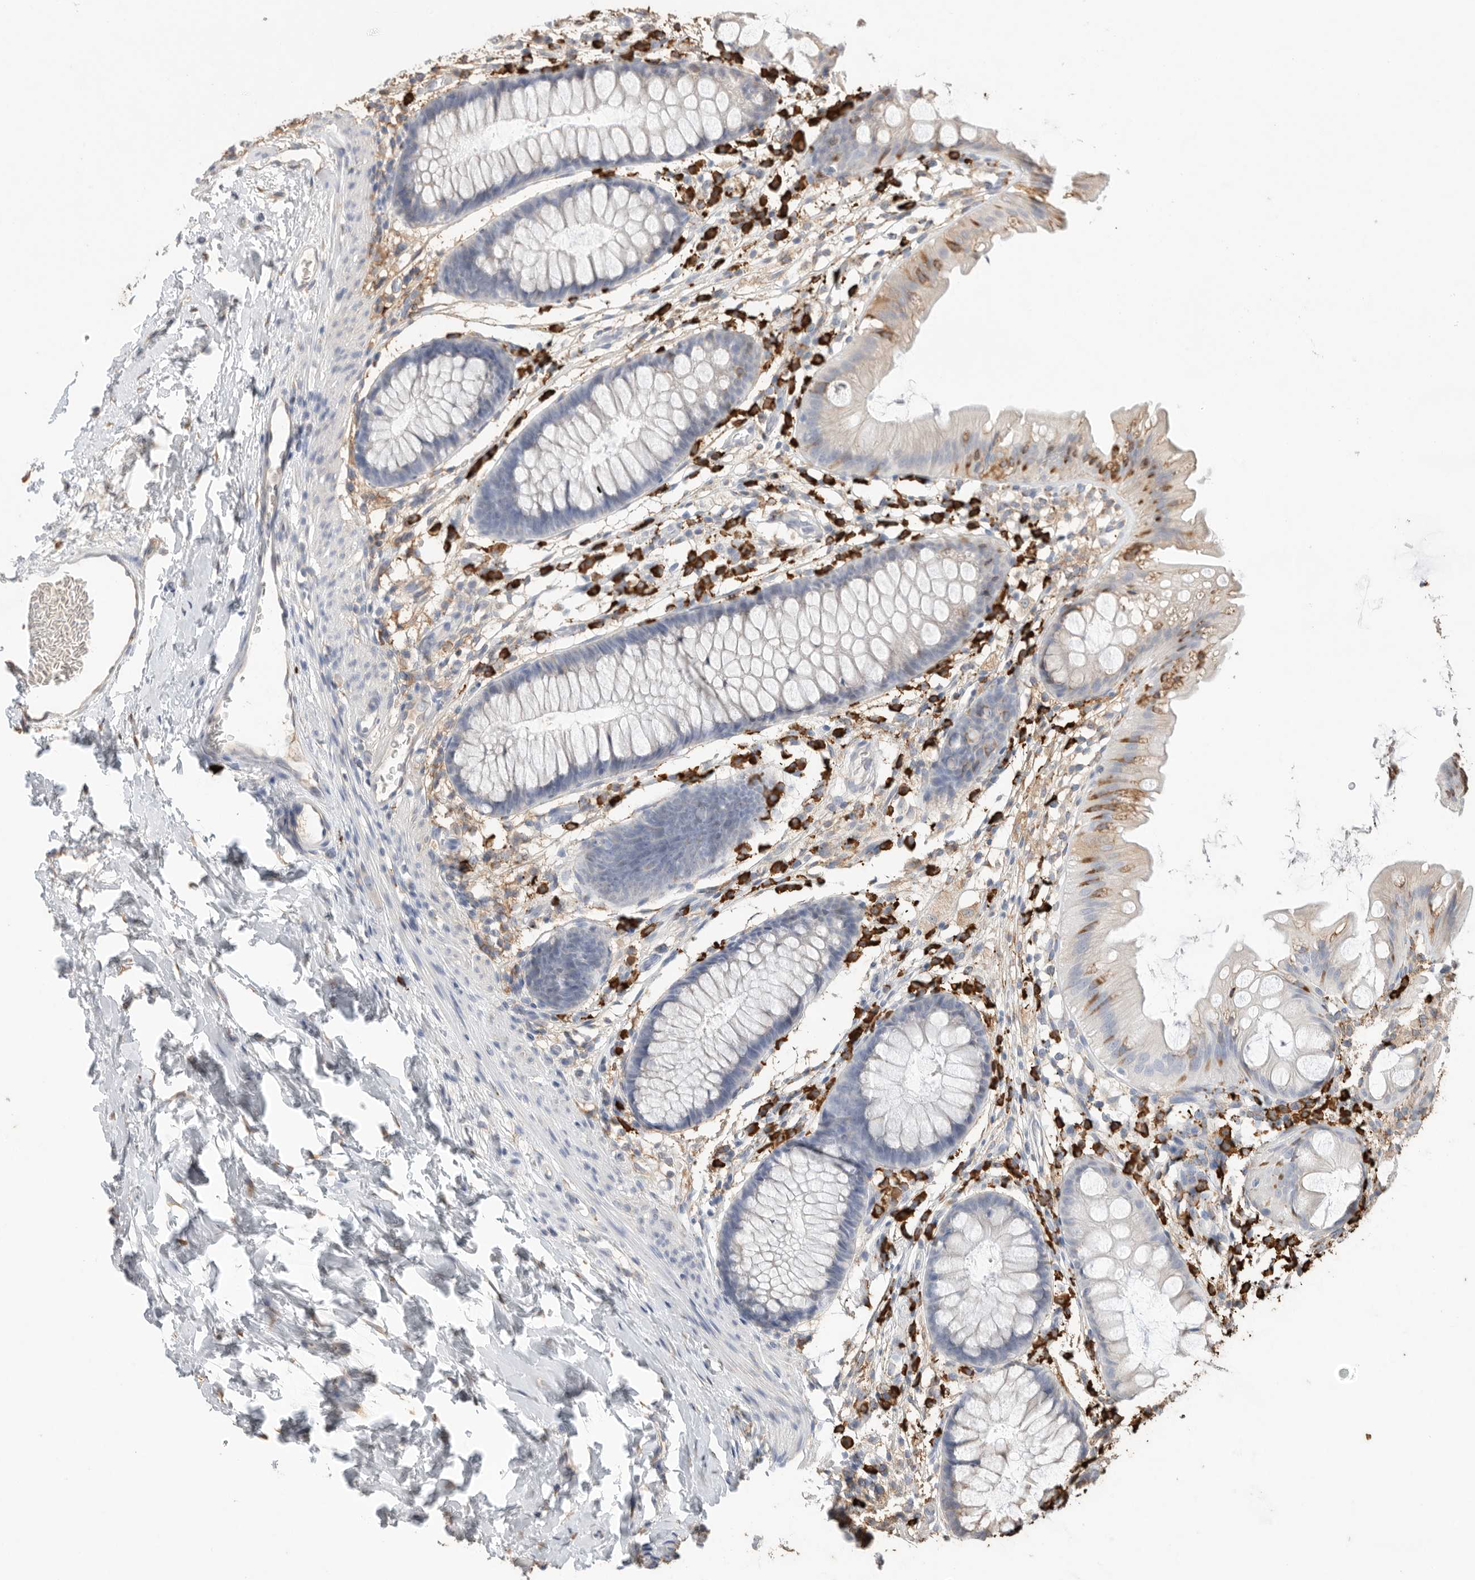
{"staining": {"intensity": "moderate", "quantity": "<25%", "location": "cytoplasmic/membranous"}, "tissue": "colon", "cell_type": "Endothelial cells", "image_type": "normal", "snomed": [{"axis": "morphology", "description": "Normal tissue, NOS"}, {"axis": "topography", "description": "Colon"}], "caption": "Protein staining demonstrates moderate cytoplasmic/membranous expression in about <25% of endothelial cells in benign colon.", "gene": "BLOC1S5", "patient": {"sex": "female", "age": 62}}